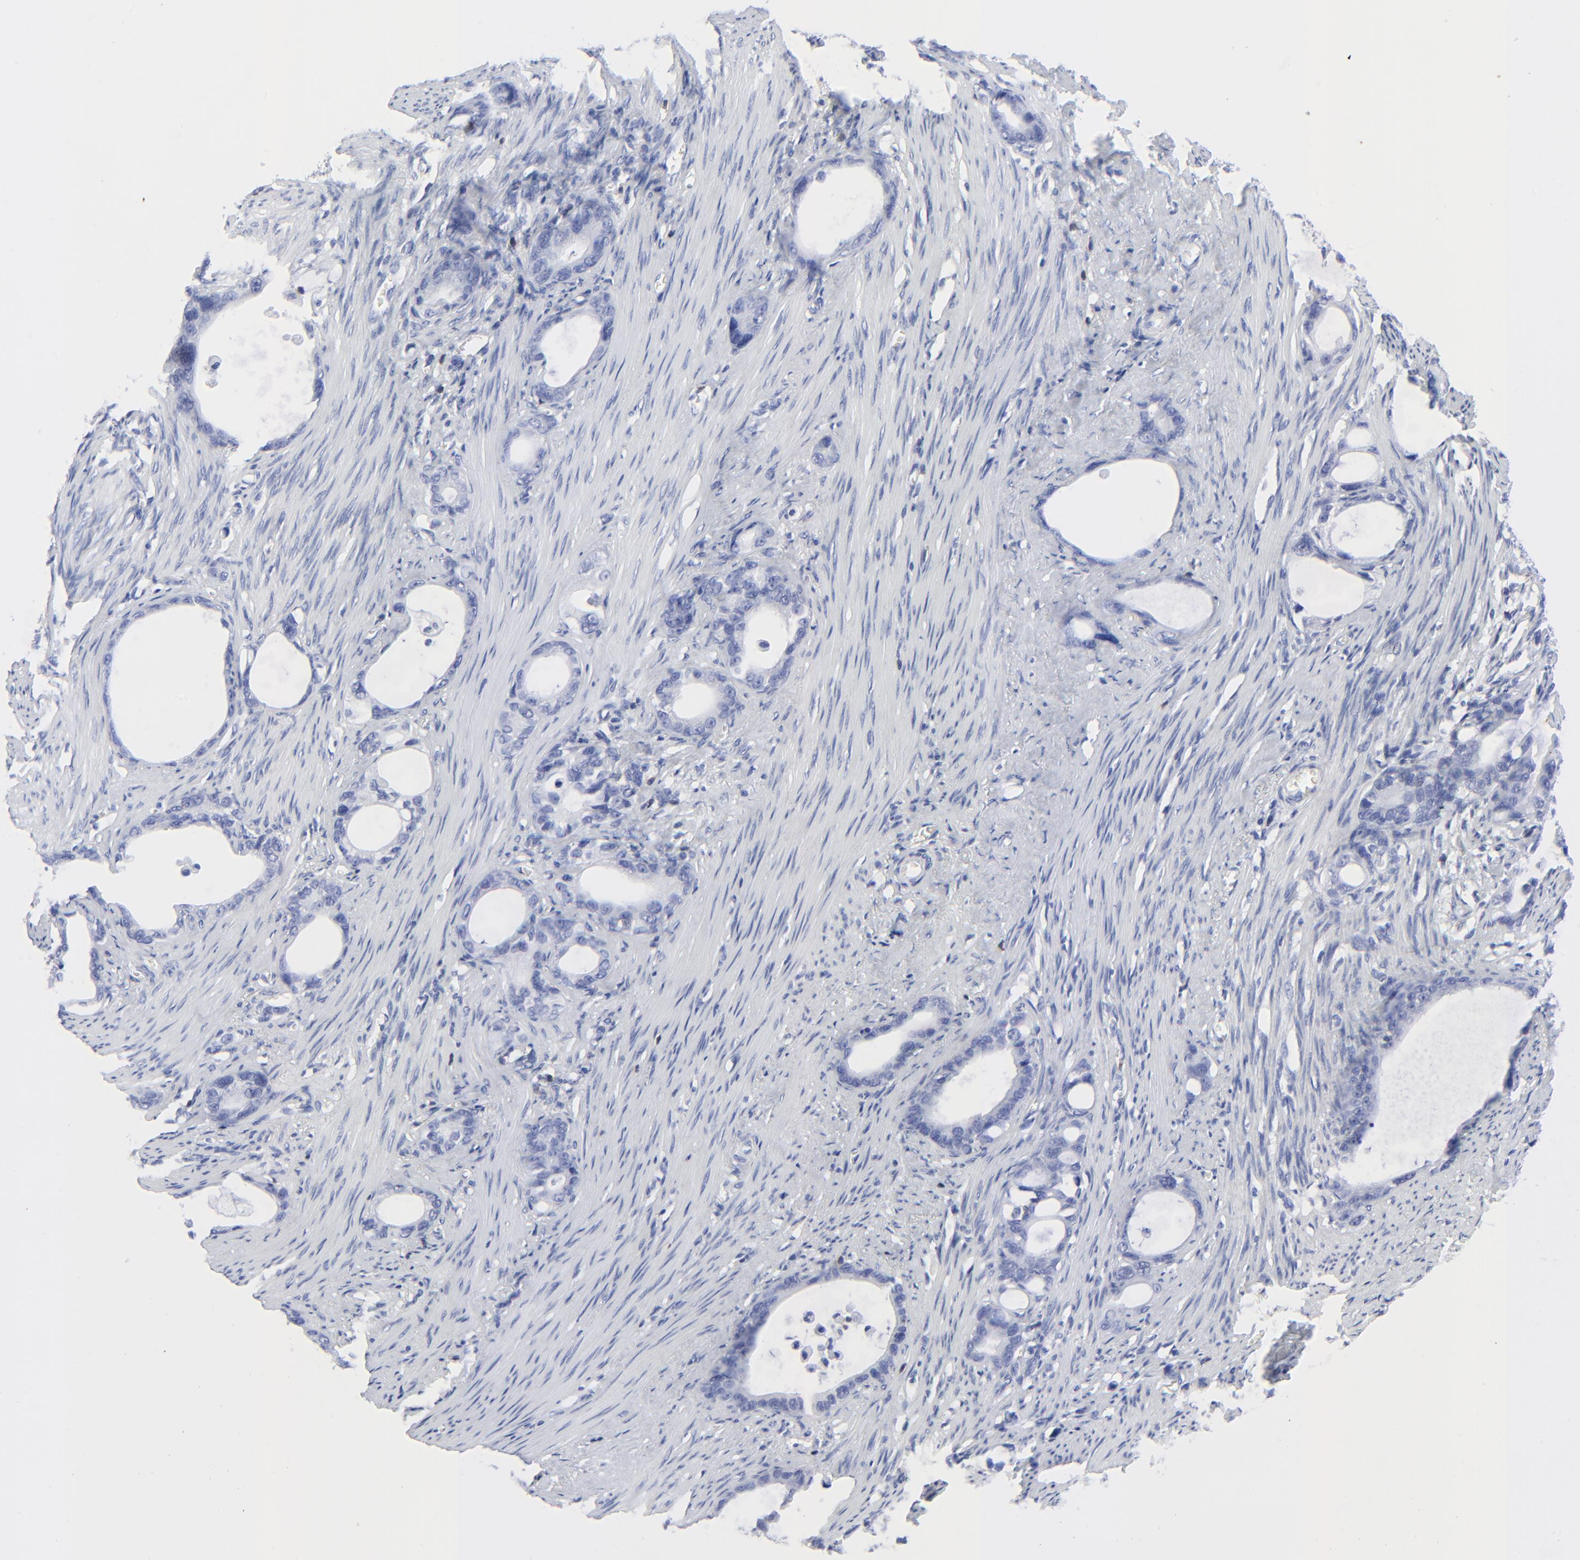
{"staining": {"intensity": "negative", "quantity": "none", "location": "none"}, "tissue": "stomach cancer", "cell_type": "Tumor cells", "image_type": "cancer", "snomed": [{"axis": "morphology", "description": "Adenocarcinoma, NOS"}, {"axis": "topography", "description": "Stomach"}], "caption": "Immunohistochemistry micrograph of stomach cancer (adenocarcinoma) stained for a protein (brown), which reveals no positivity in tumor cells.", "gene": "LCK", "patient": {"sex": "female", "age": 75}}